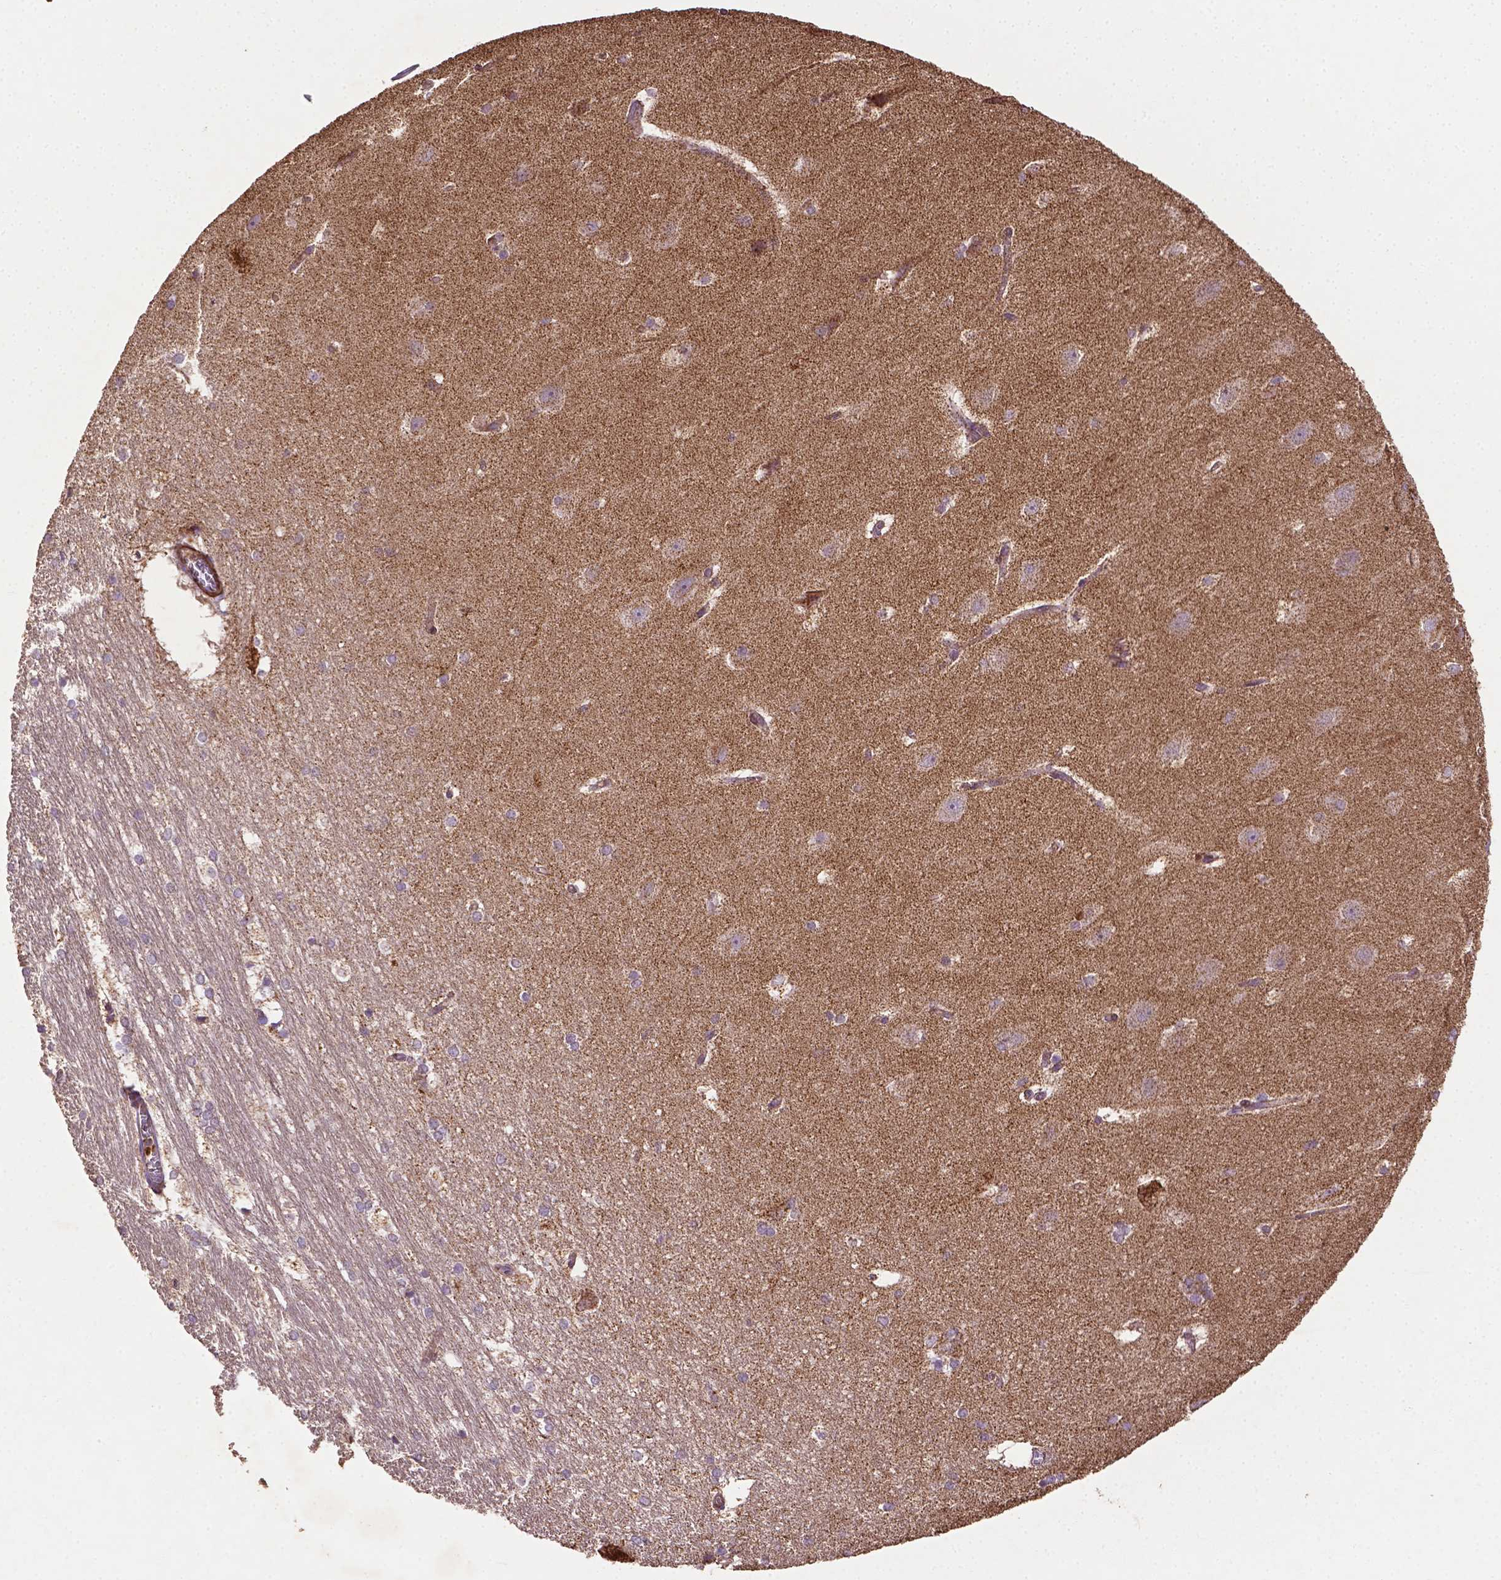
{"staining": {"intensity": "negative", "quantity": "none", "location": "none"}, "tissue": "hippocampus", "cell_type": "Glial cells", "image_type": "normal", "snomed": [{"axis": "morphology", "description": "Normal tissue, NOS"}, {"axis": "topography", "description": "Cerebral cortex"}, {"axis": "topography", "description": "Hippocampus"}], "caption": "High magnification brightfield microscopy of normal hippocampus stained with DAB (3,3'-diaminobenzidine) (brown) and counterstained with hematoxylin (blue): glial cells show no significant positivity. (Stains: DAB (3,3'-diaminobenzidine) immunohistochemistry (IHC) with hematoxylin counter stain, Microscopy: brightfield microscopy at high magnification).", "gene": "LRR1", "patient": {"sex": "female", "age": 19}}